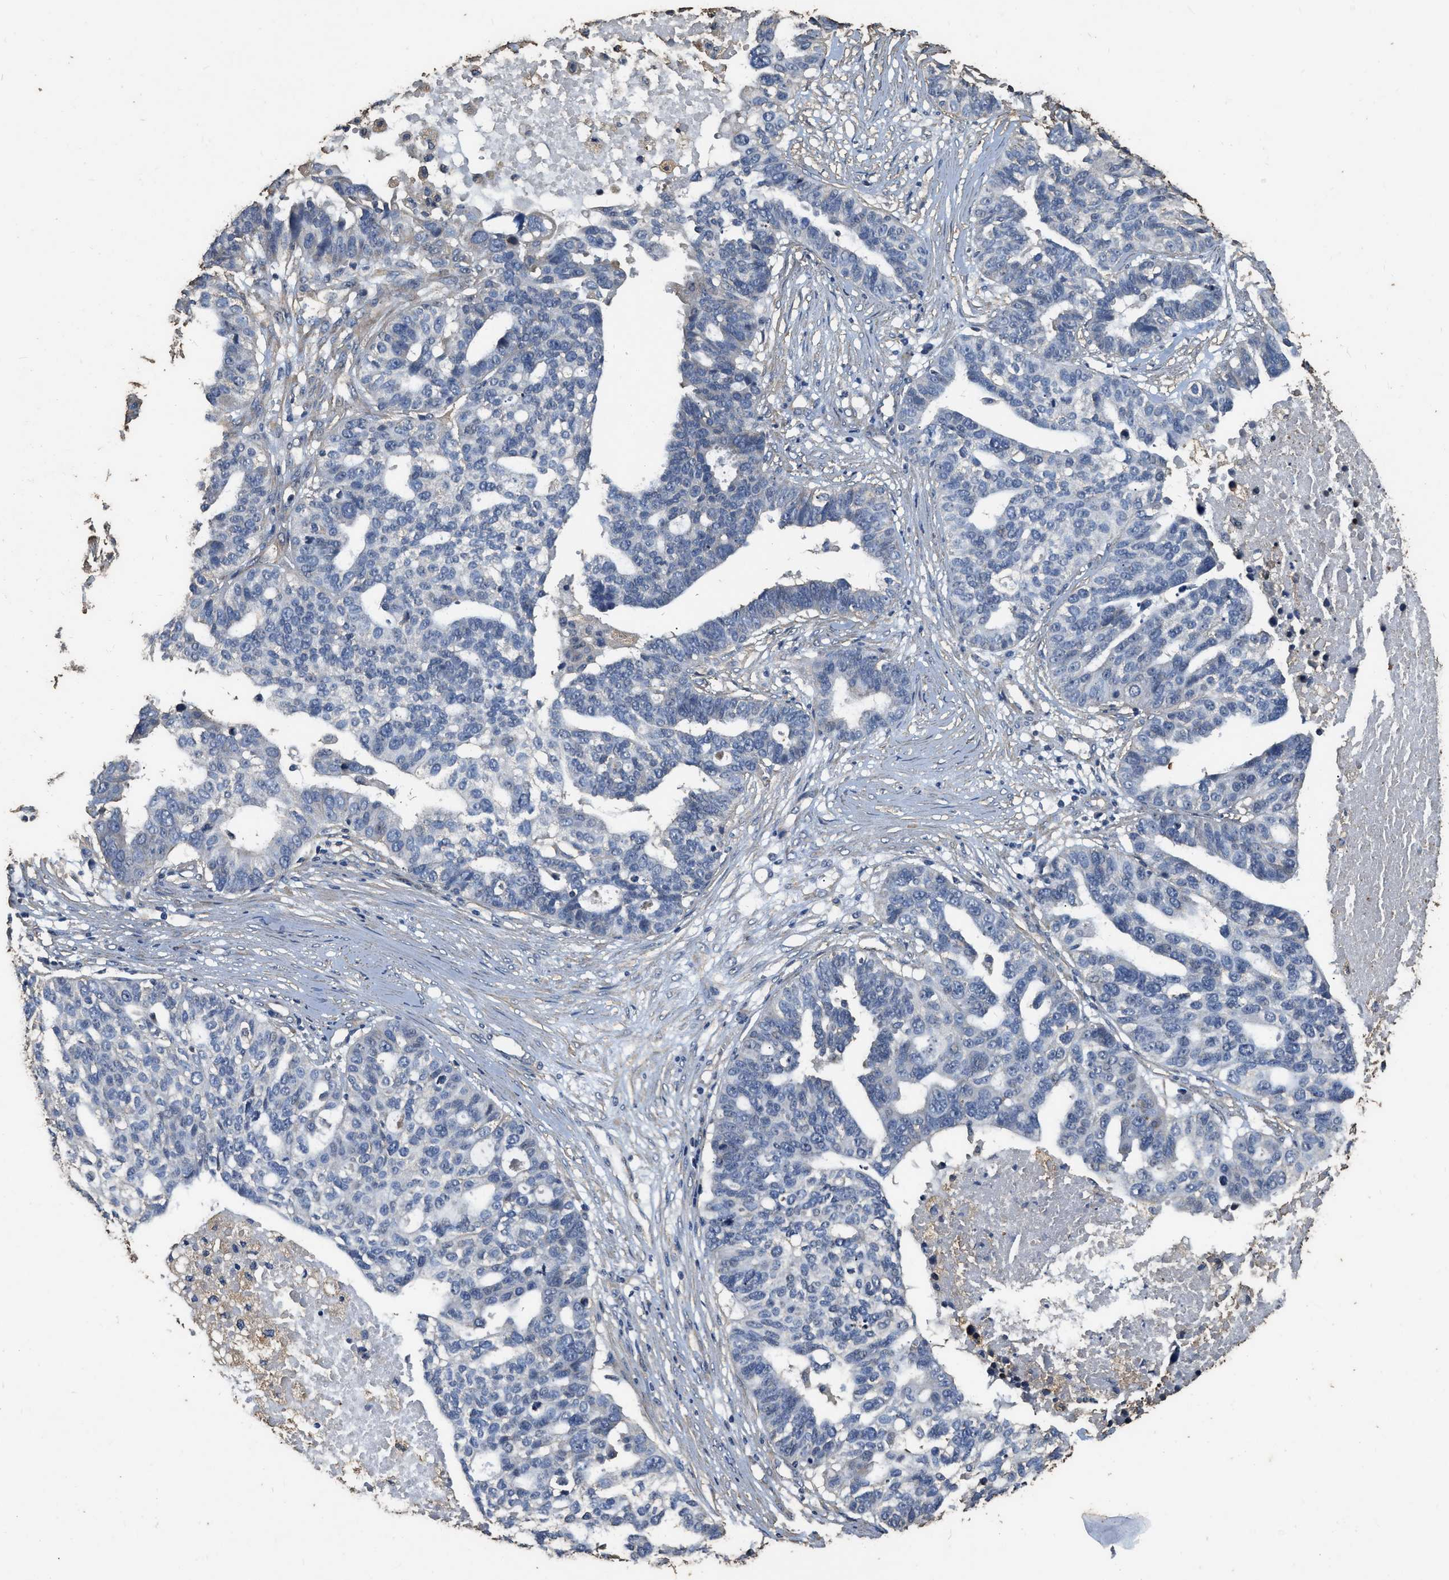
{"staining": {"intensity": "negative", "quantity": "none", "location": "none"}, "tissue": "ovarian cancer", "cell_type": "Tumor cells", "image_type": "cancer", "snomed": [{"axis": "morphology", "description": "Cystadenocarcinoma, serous, NOS"}, {"axis": "topography", "description": "Ovary"}], "caption": "Protein analysis of serous cystadenocarcinoma (ovarian) exhibits no significant staining in tumor cells.", "gene": "MIB1", "patient": {"sex": "female", "age": 59}}